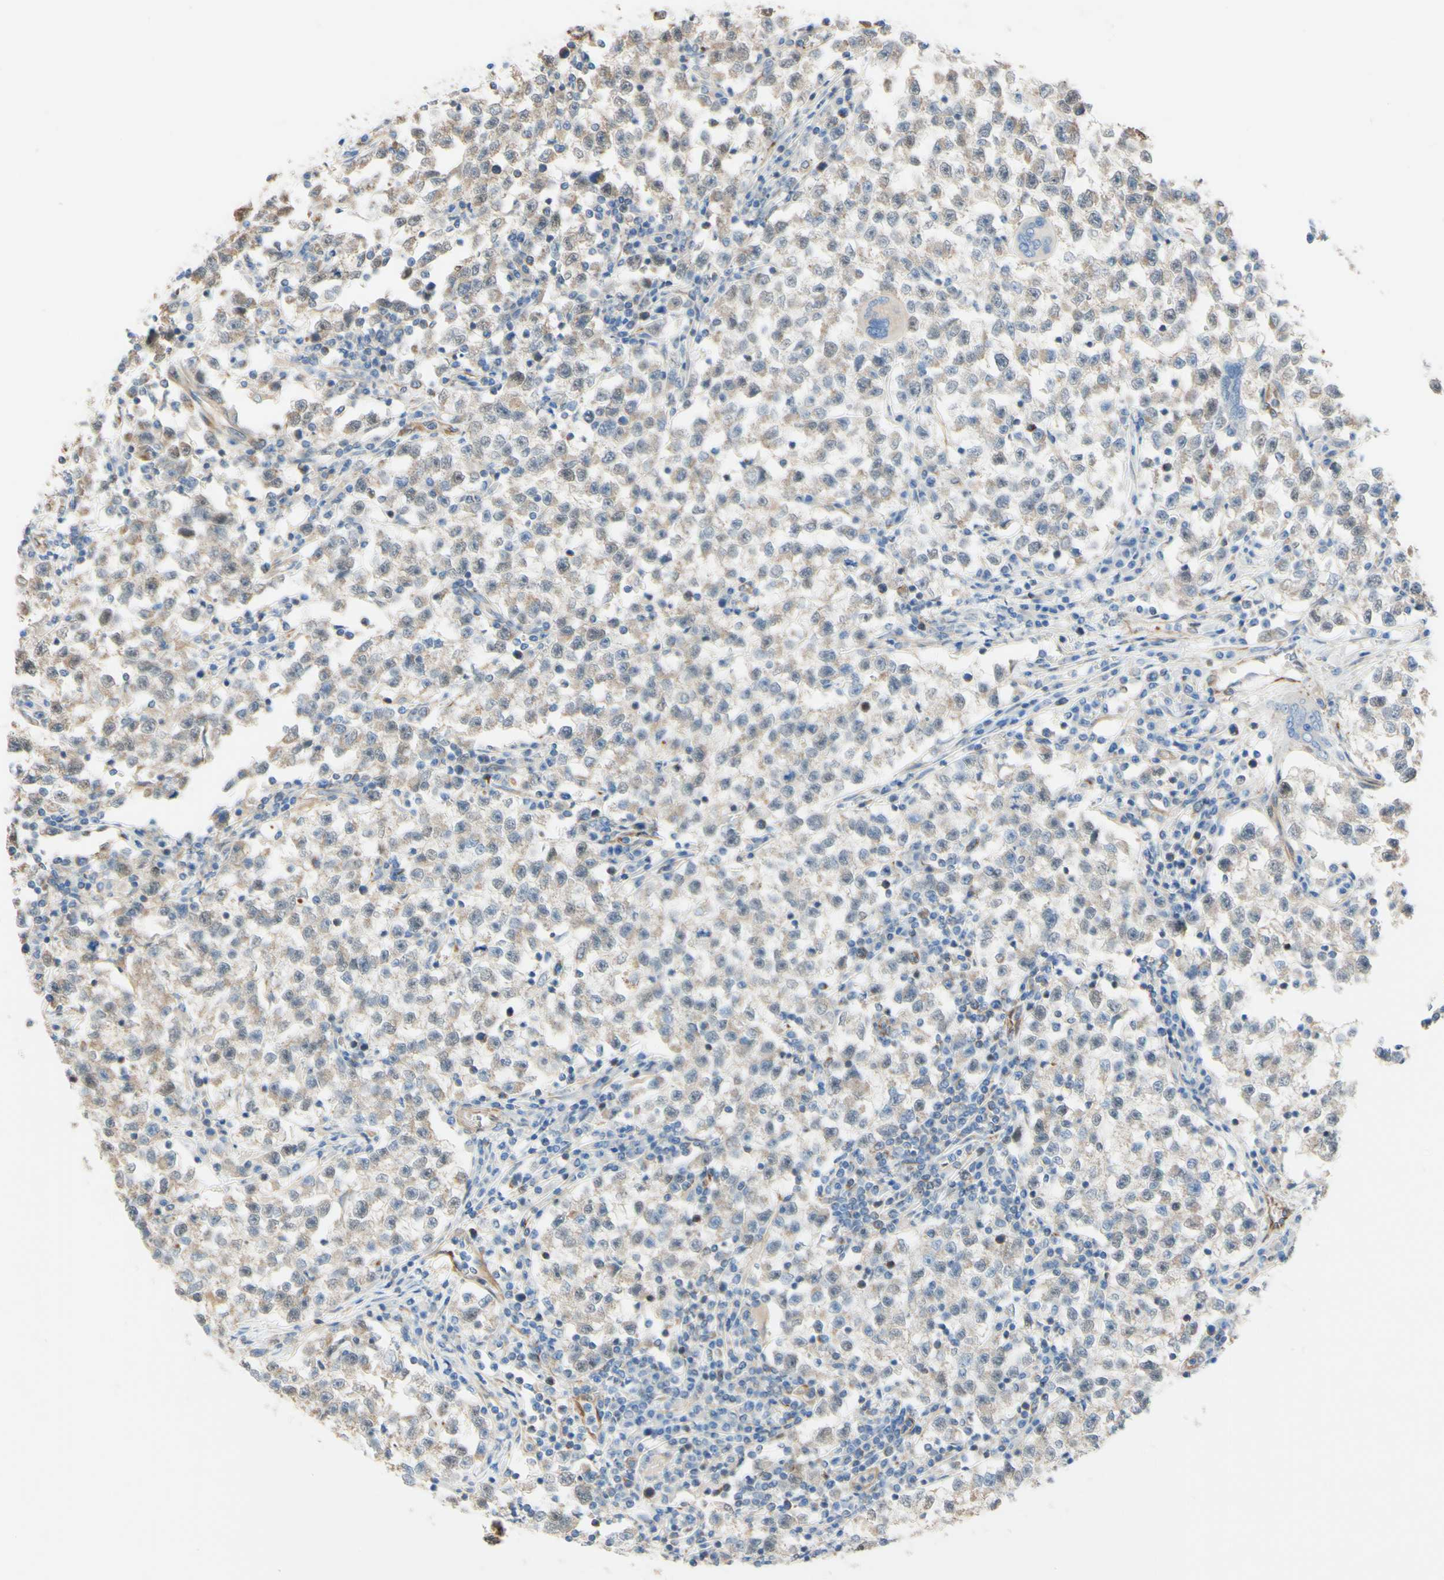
{"staining": {"intensity": "weak", "quantity": ">75%", "location": "cytoplasmic/membranous,nuclear"}, "tissue": "testis cancer", "cell_type": "Tumor cells", "image_type": "cancer", "snomed": [{"axis": "morphology", "description": "Seminoma, NOS"}, {"axis": "topography", "description": "Testis"}], "caption": "Protein expression analysis of human testis cancer reveals weak cytoplasmic/membranous and nuclear expression in about >75% of tumor cells. The staining was performed using DAB, with brown indicating positive protein expression. Nuclei are stained blue with hematoxylin.", "gene": "ENDOD1", "patient": {"sex": "male", "age": 22}}